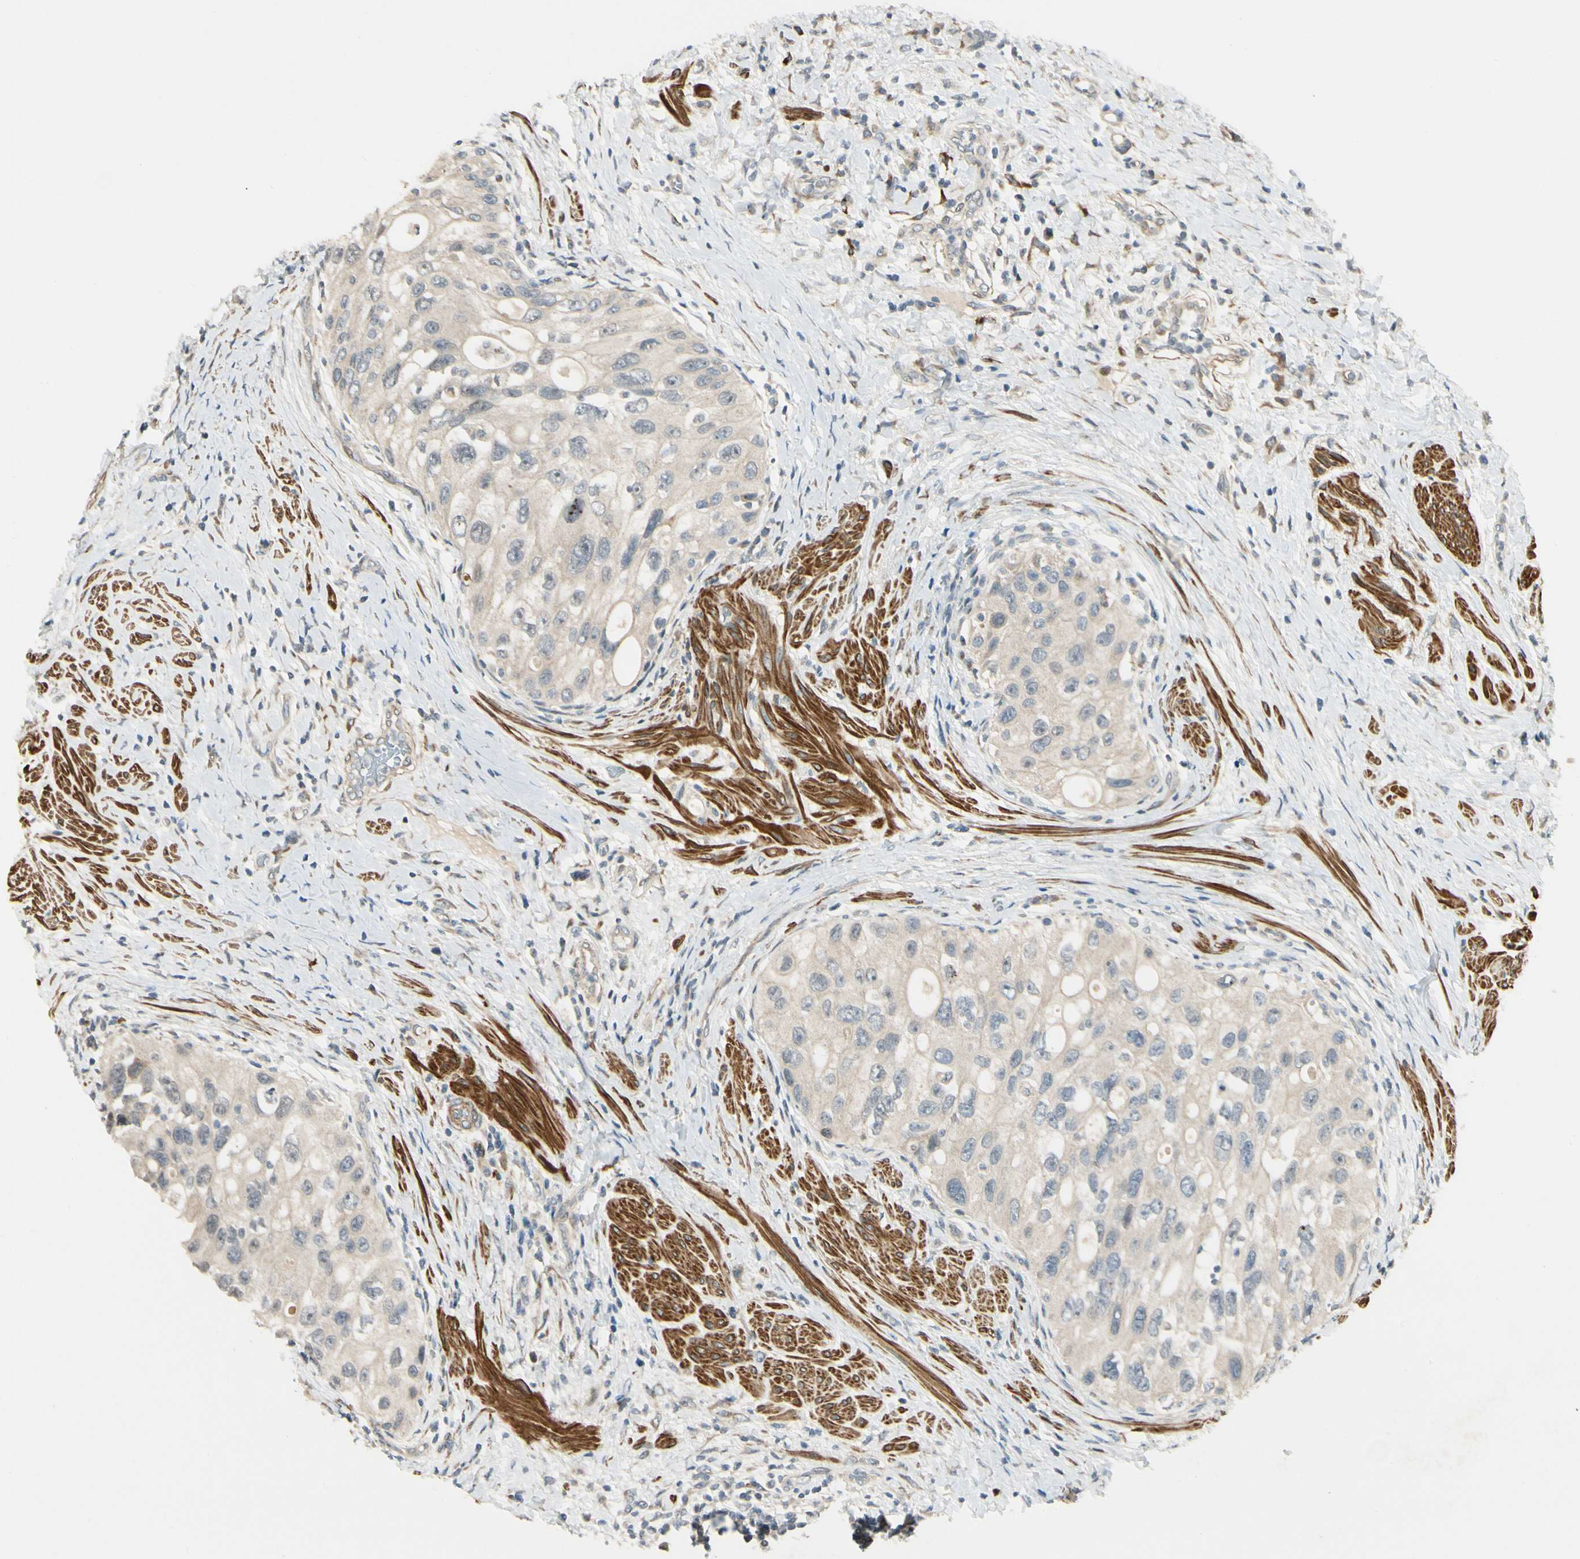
{"staining": {"intensity": "weak", "quantity": ">75%", "location": "cytoplasmic/membranous"}, "tissue": "urothelial cancer", "cell_type": "Tumor cells", "image_type": "cancer", "snomed": [{"axis": "morphology", "description": "Urothelial carcinoma, High grade"}, {"axis": "topography", "description": "Urinary bladder"}], "caption": "A histopathology image of urothelial cancer stained for a protein reveals weak cytoplasmic/membranous brown staining in tumor cells. The staining was performed using DAB (3,3'-diaminobenzidine) to visualize the protein expression in brown, while the nuclei were stained in blue with hematoxylin (Magnification: 20x).", "gene": "P4HA3", "patient": {"sex": "female", "age": 56}}